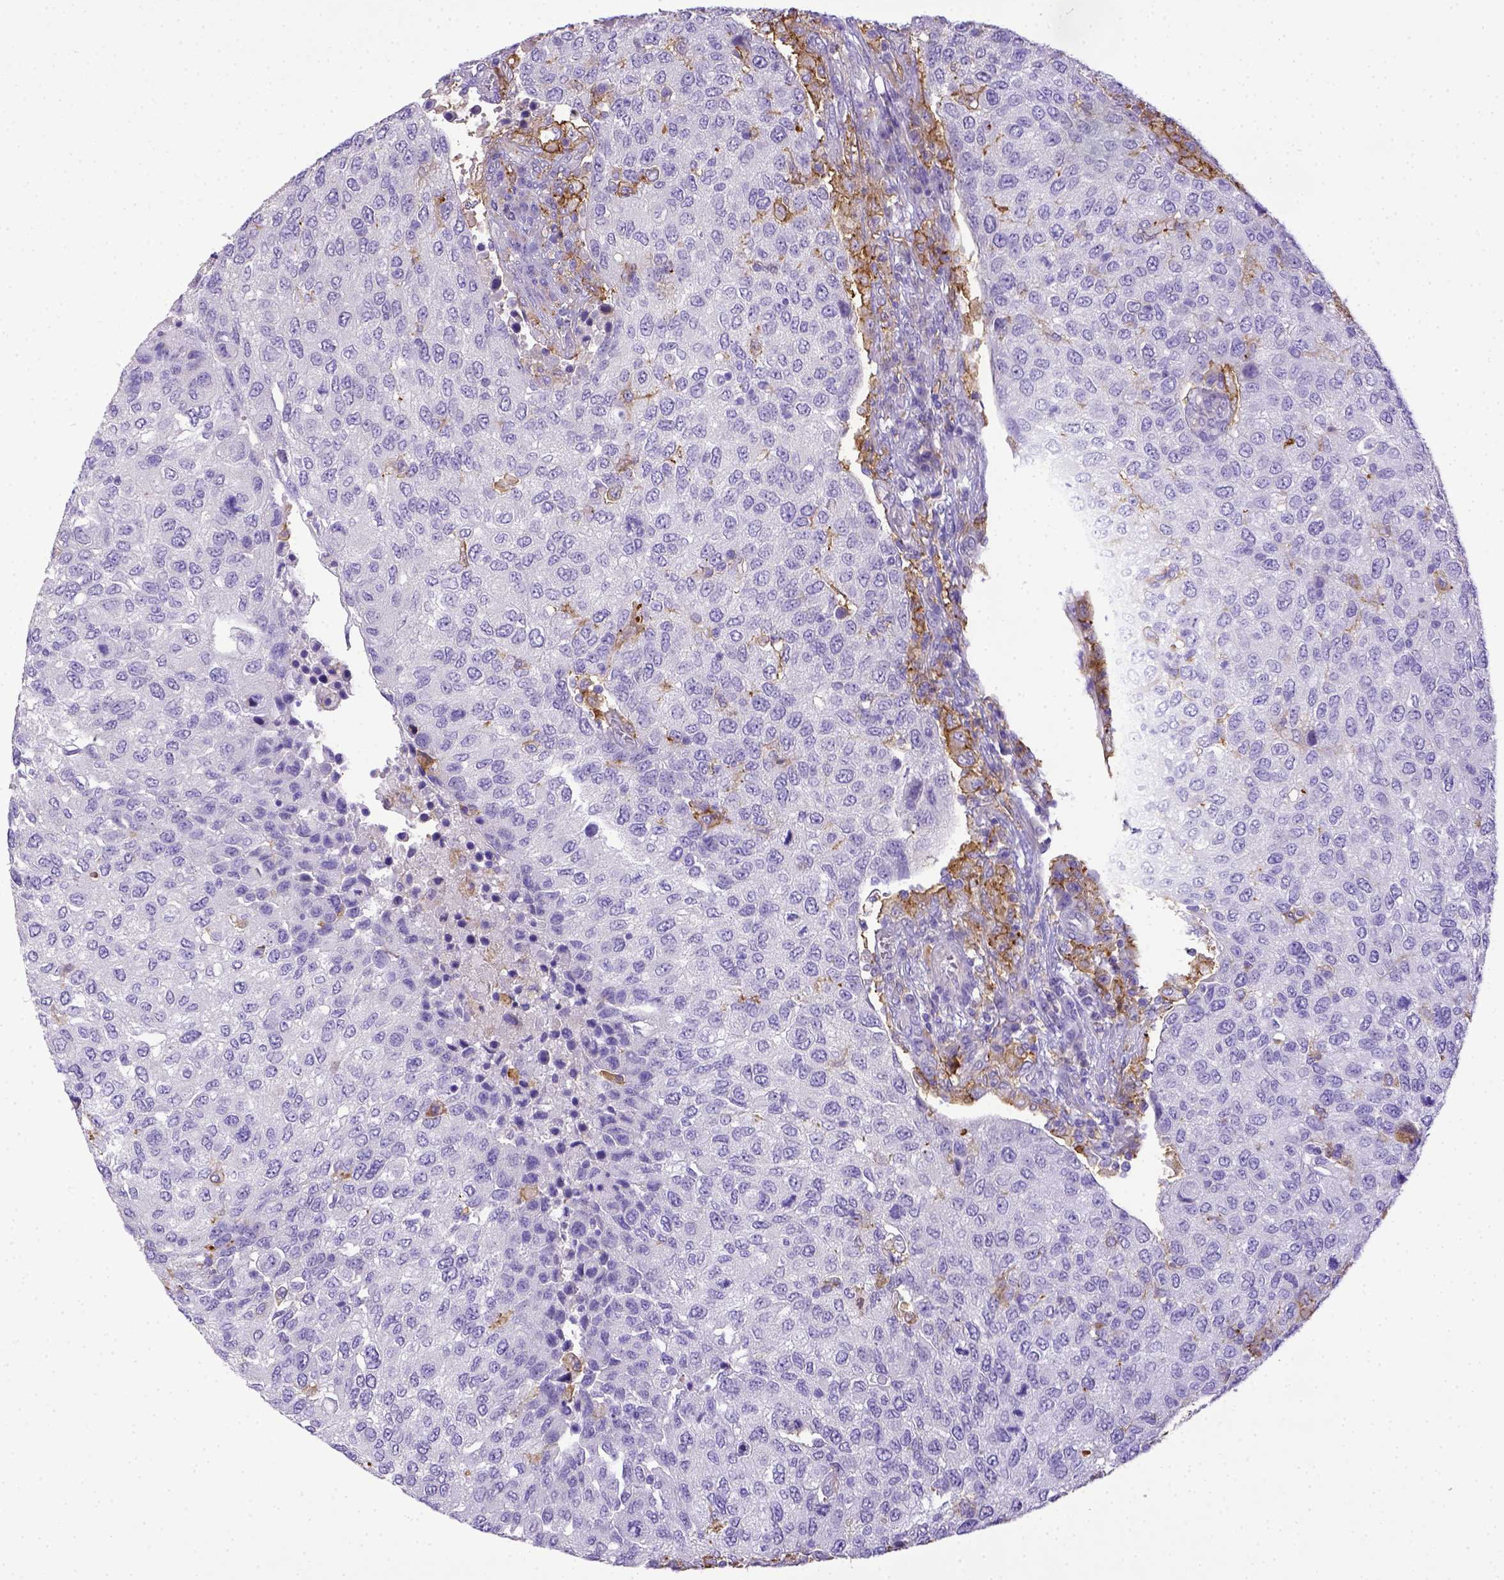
{"staining": {"intensity": "negative", "quantity": "none", "location": "none"}, "tissue": "urothelial cancer", "cell_type": "Tumor cells", "image_type": "cancer", "snomed": [{"axis": "morphology", "description": "Urothelial carcinoma, High grade"}, {"axis": "topography", "description": "Urinary bladder"}], "caption": "The photomicrograph demonstrates no staining of tumor cells in urothelial cancer.", "gene": "CD40", "patient": {"sex": "female", "age": 78}}